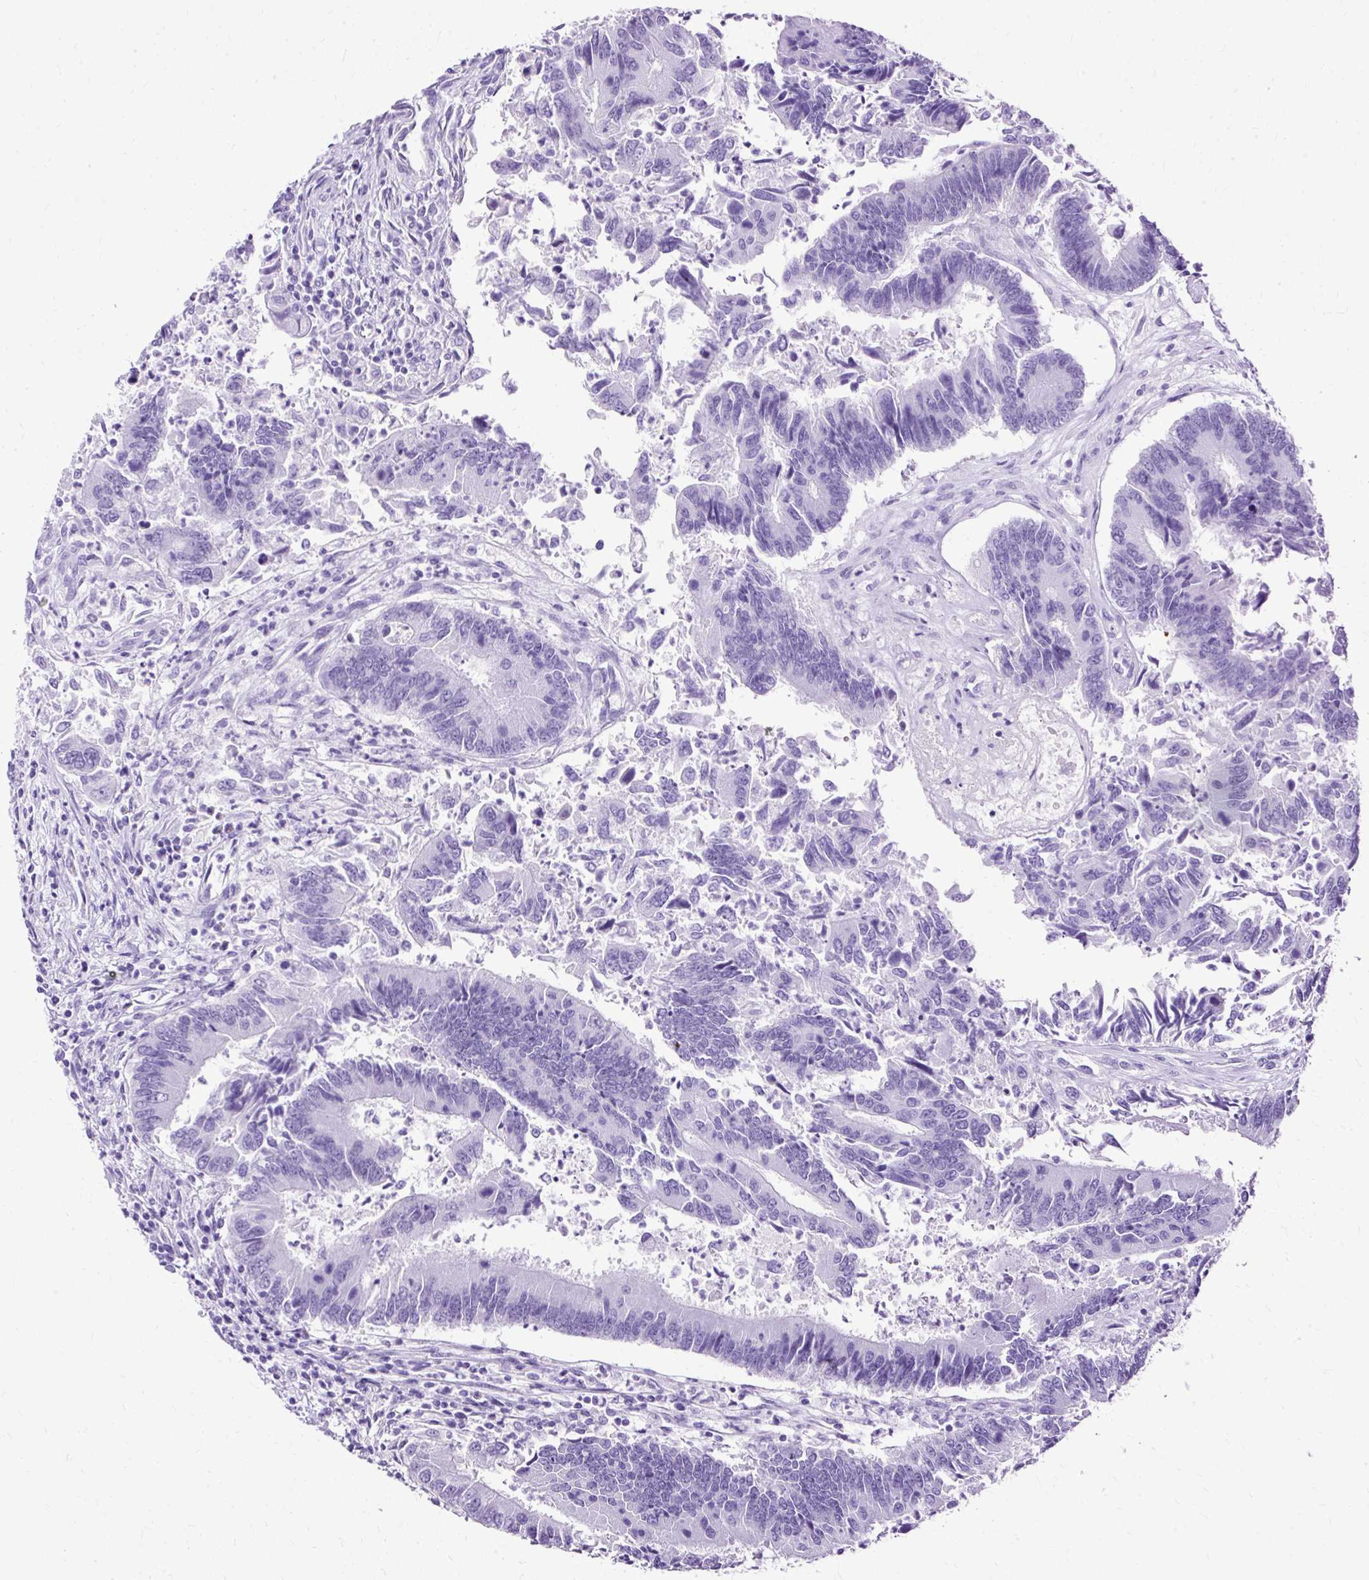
{"staining": {"intensity": "negative", "quantity": "none", "location": "none"}, "tissue": "colorectal cancer", "cell_type": "Tumor cells", "image_type": "cancer", "snomed": [{"axis": "morphology", "description": "Adenocarcinoma, NOS"}, {"axis": "topography", "description": "Colon"}], "caption": "This is a histopathology image of immunohistochemistry staining of colorectal cancer, which shows no positivity in tumor cells. (DAB (3,3'-diaminobenzidine) IHC, high magnification).", "gene": "SLC8A2", "patient": {"sex": "female", "age": 67}}